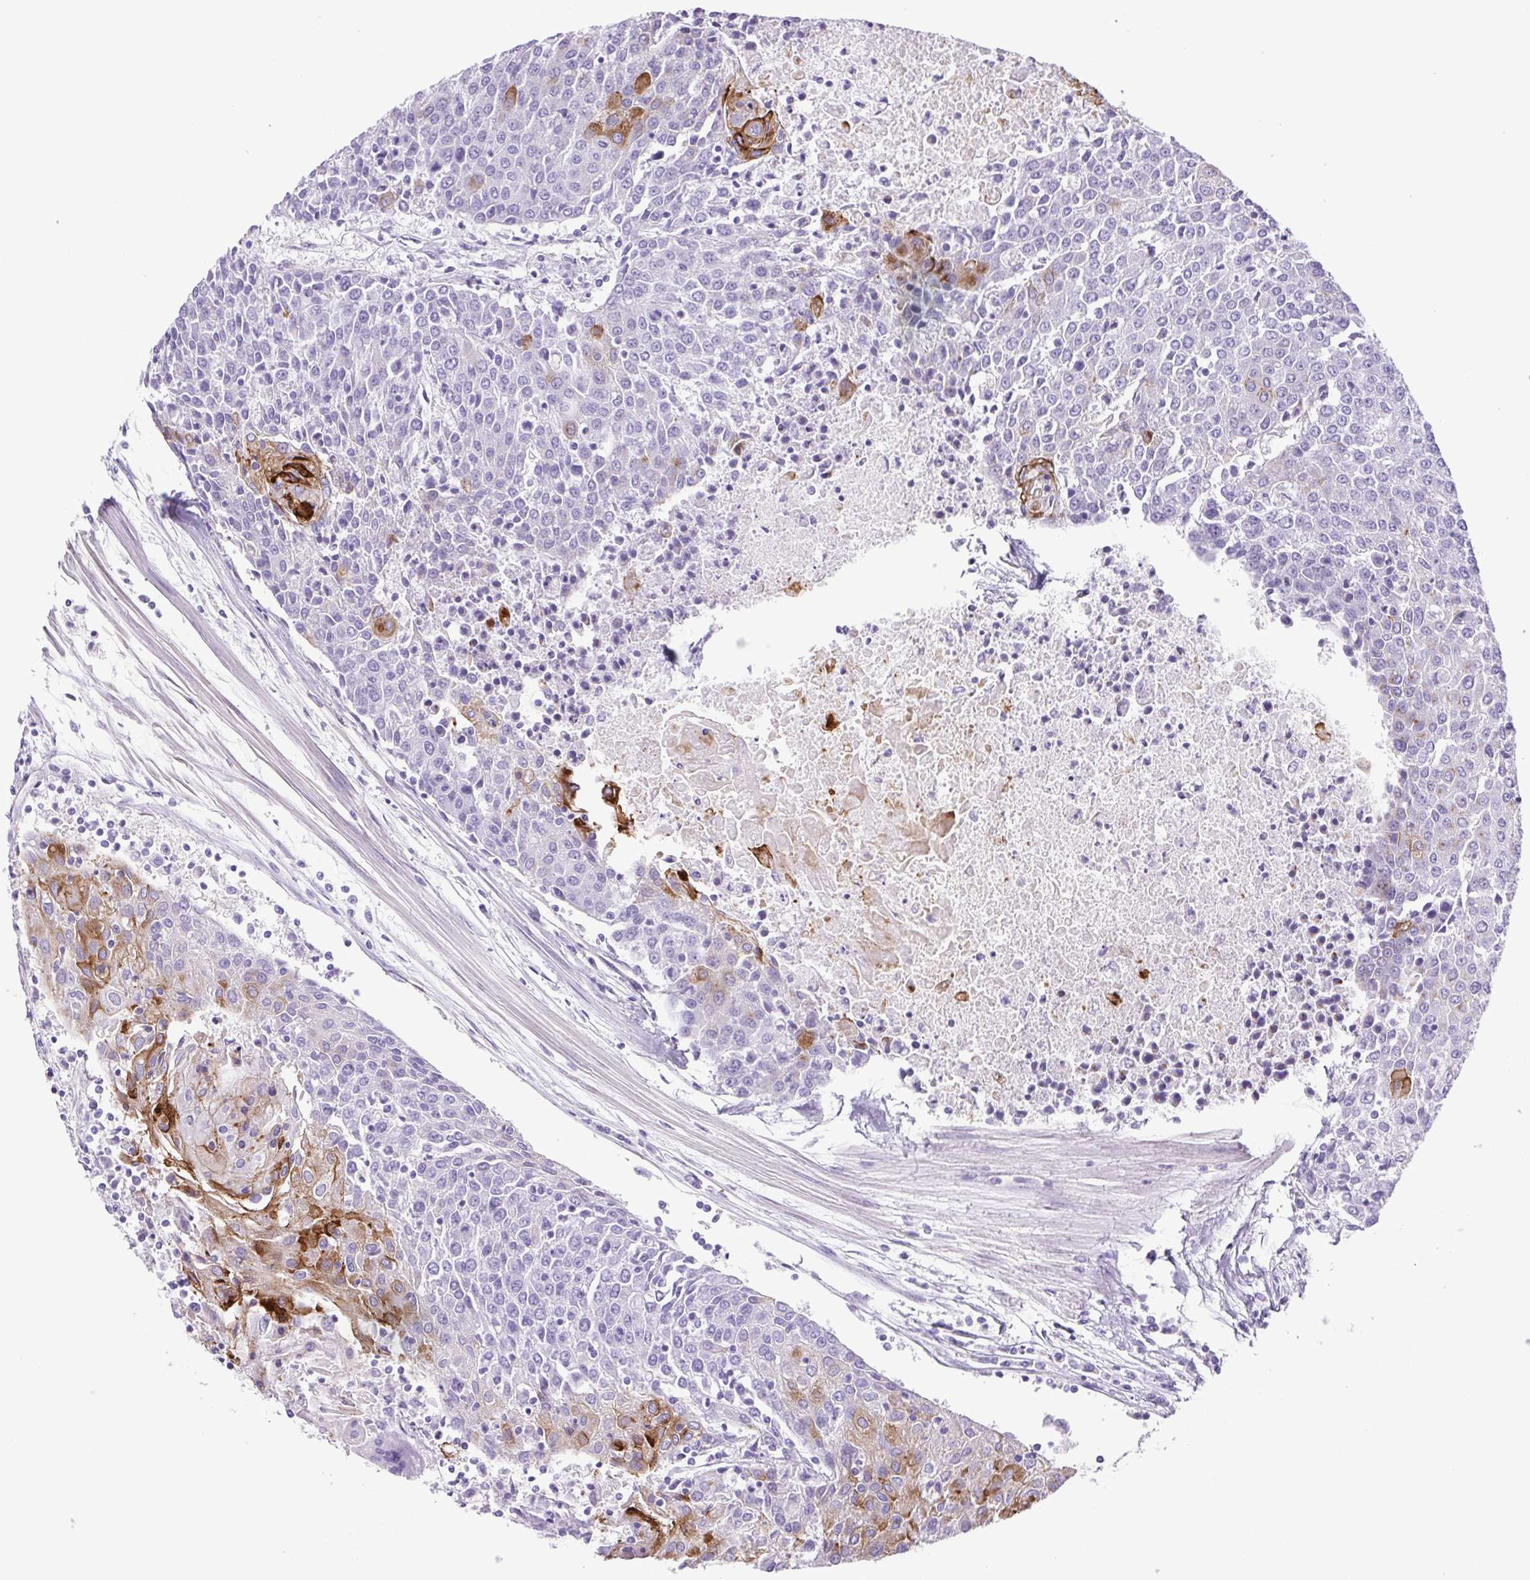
{"staining": {"intensity": "strong", "quantity": "<25%", "location": "cytoplasmic/membranous"}, "tissue": "urothelial cancer", "cell_type": "Tumor cells", "image_type": "cancer", "snomed": [{"axis": "morphology", "description": "Urothelial carcinoma, High grade"}, {"axis": "topography", "description": "Urinary bladder"}], "caption": "Protein staining of urothelial cancer tissue exhibits strong cytoplasmic/membranous positivity in about <25% of tumor cells.", "gene": "CDSN", "patient": {"sex": "female", "age": 85}}